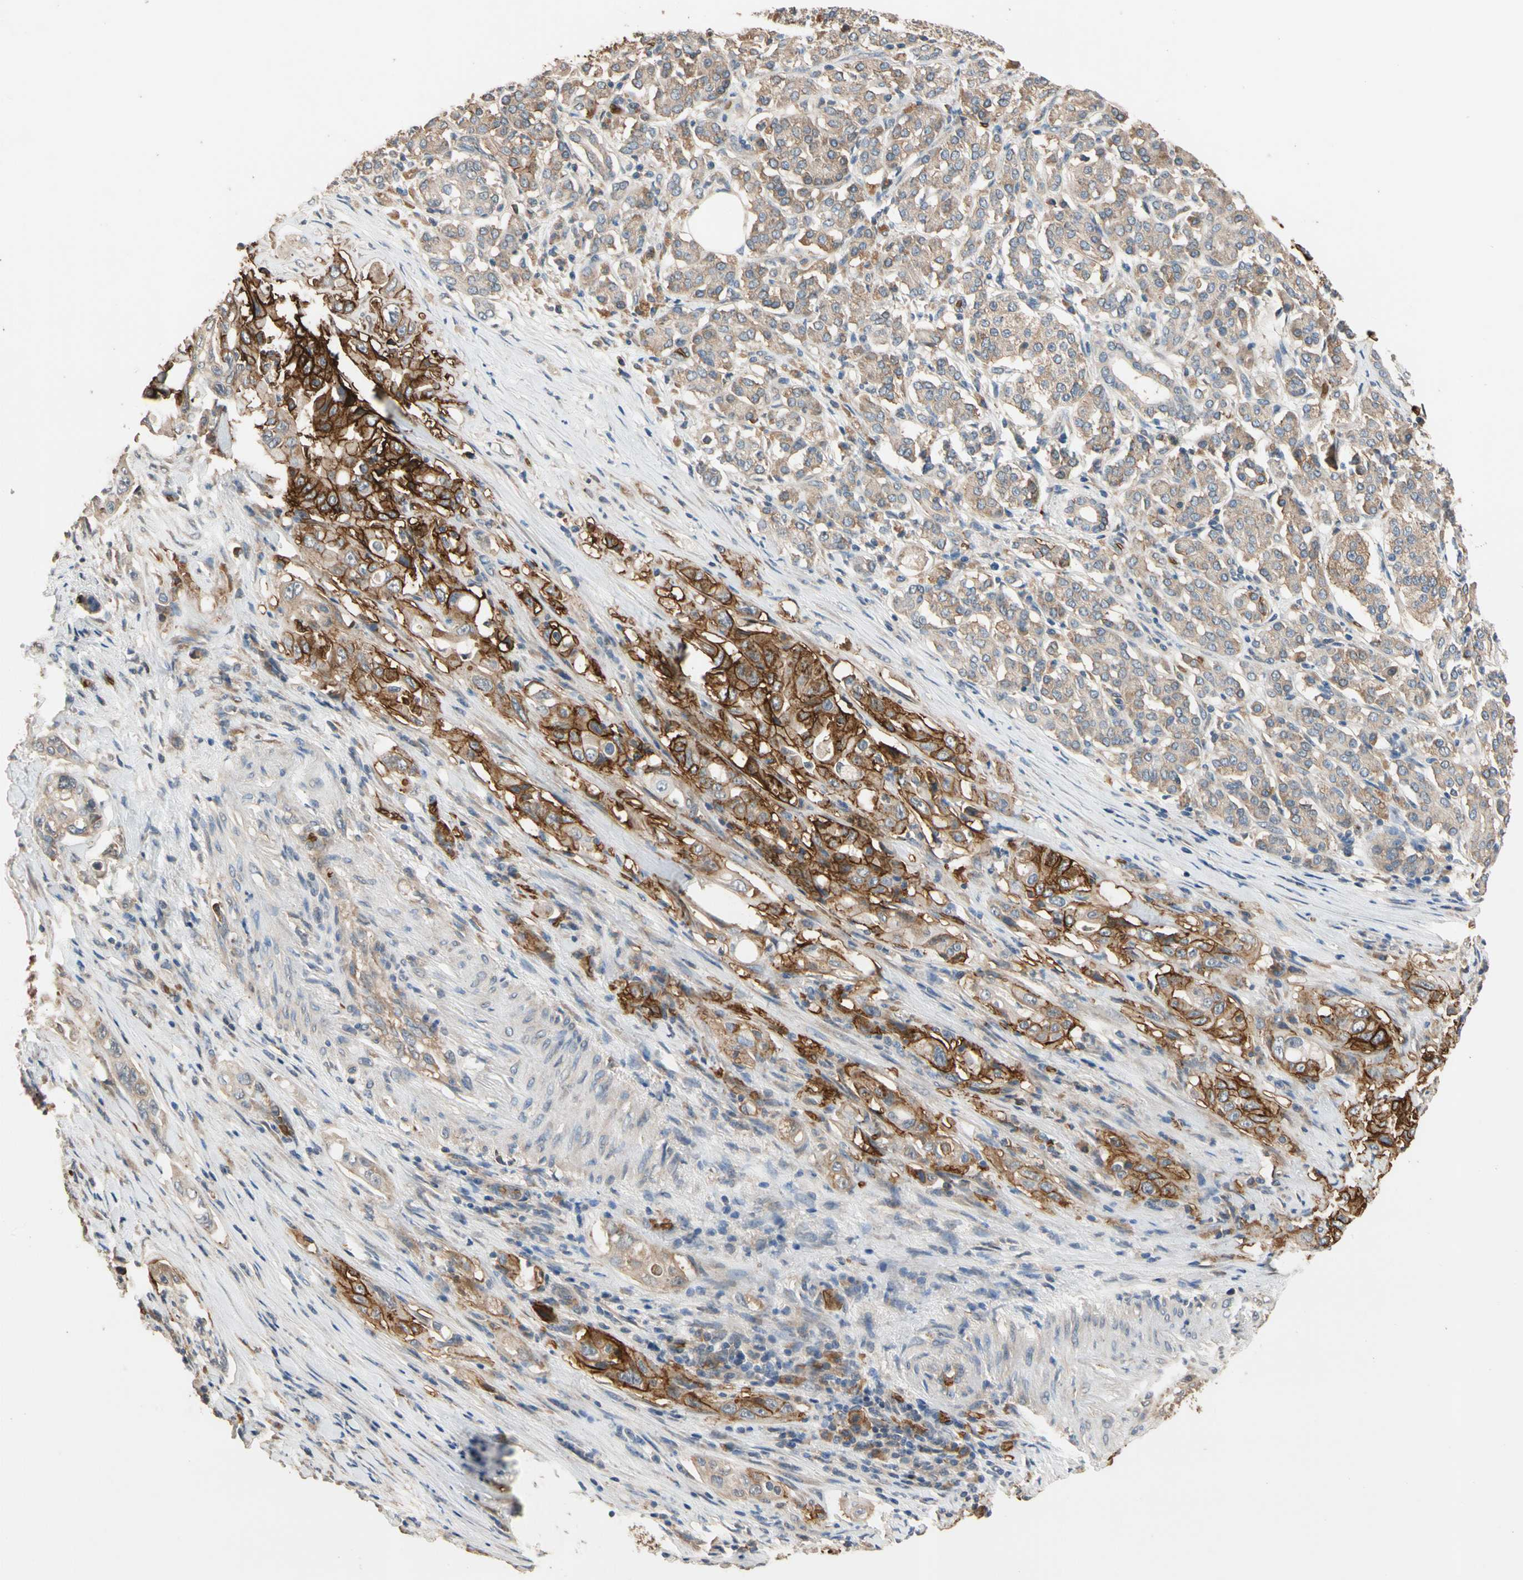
{"staining": {"intensity": "strong", "quantity": "25%-75%", "location": "cytoplasmic/membranous"}, "tissue": "pancreatic cancer", "cell_type": "Tumor cells", "image_type": "cancer", "snomed": [{"axis": "morphology", "description": "Normal tissue, NOS"}, {"axis": "topography", "description": "Pancreas"}], "caption": "Protein analysis of pancreatic cancer tissue shows strong cytoplasmic/membranous expression in about 25%-75% of tumor cells. (DAB (3,3'-diaminobenzidine) IHC with brightfield microscopy, high magnification).", "gene": "RIOK2", "patient": {"sex": "male", "age": 42}}